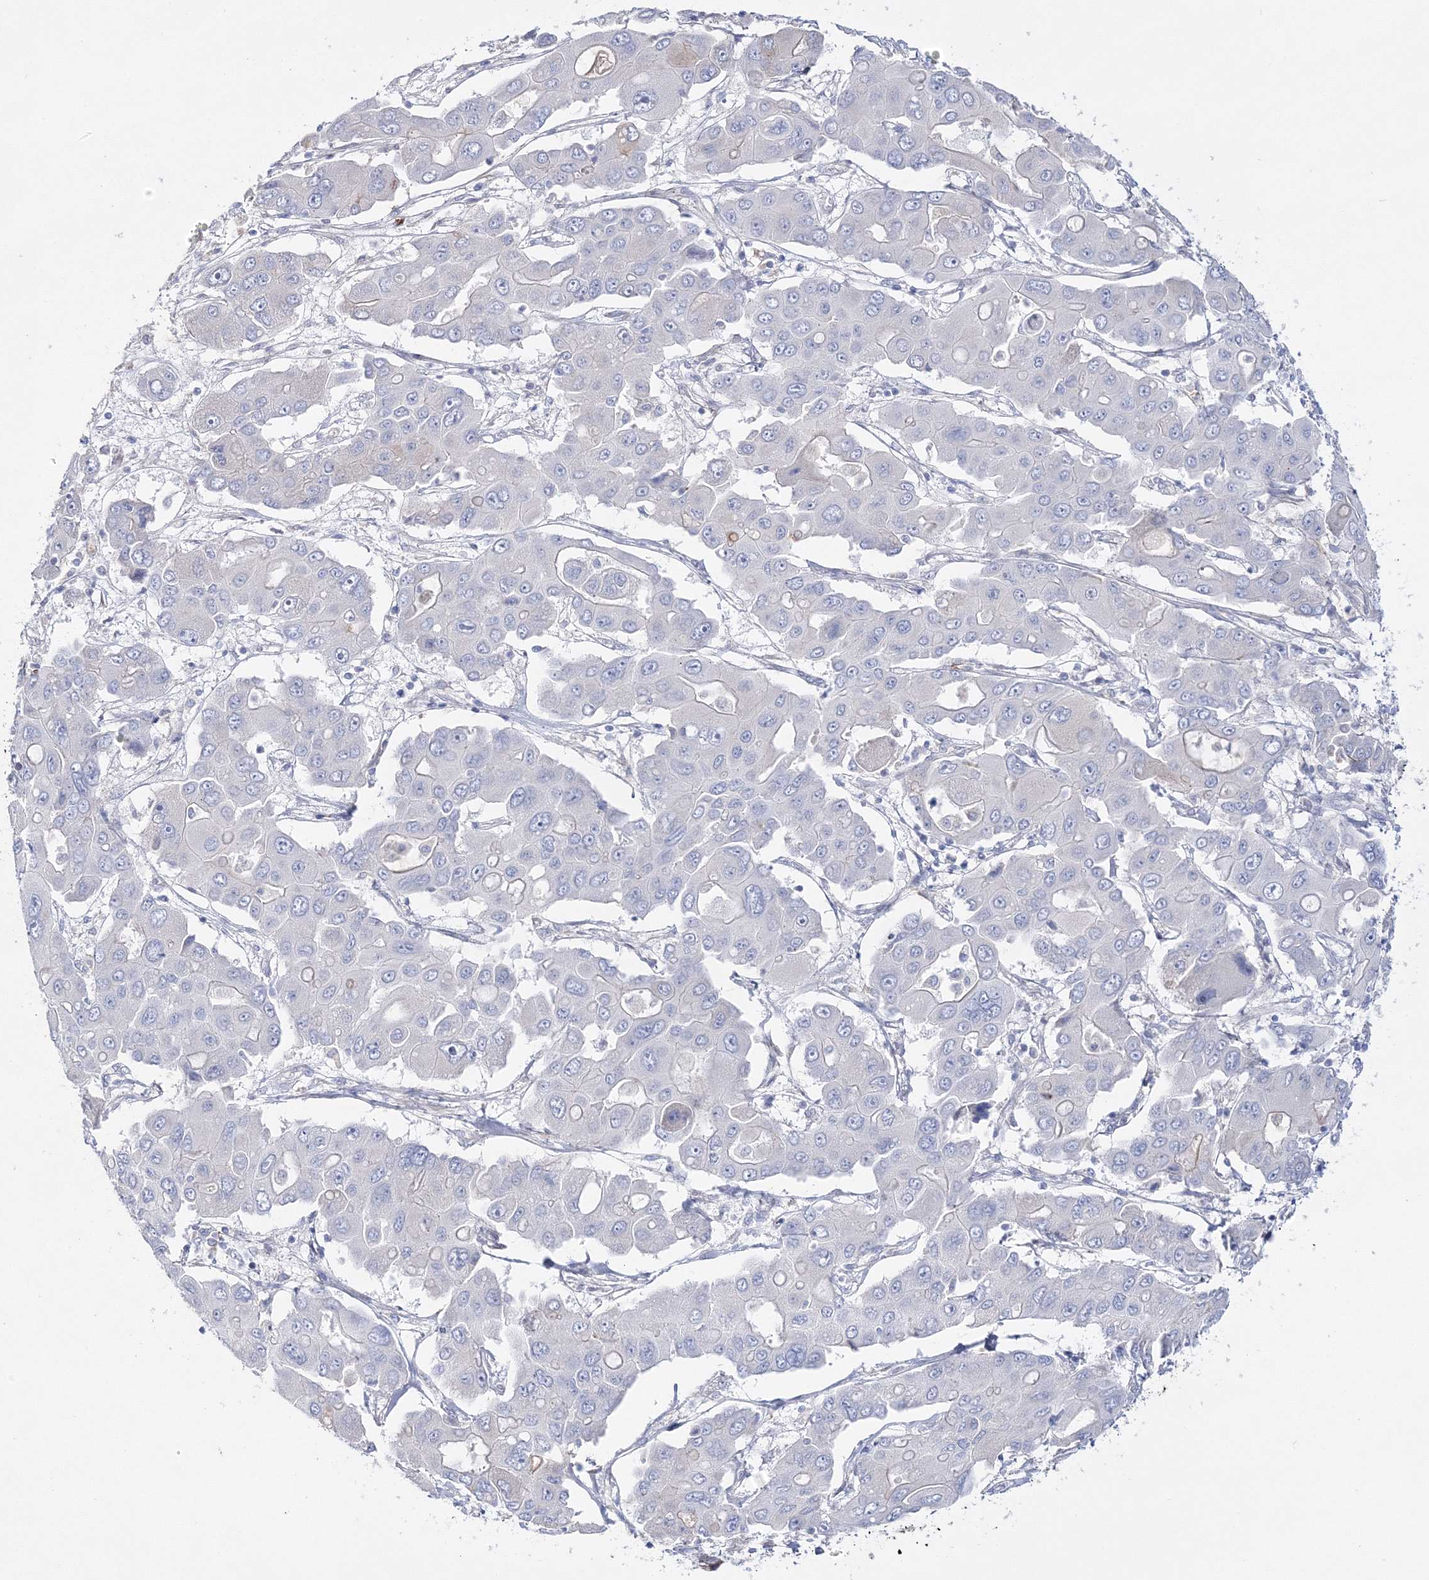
{"staining": {"intensity": "negative", "quantity": "none", "location": "none"}, "tissue": "liver cancer", "cell_type": "Tumor cells", "image_type": "cancer", "snomed": [{"axis": "morphology", "description": "Cholangiocarcinoma"}, {"axis": "topography", "description": "Liver"}], "caption": "DAB immunohistochemical staining of human liver cancer shows no significant expression in tumor cells.", "gene": "ARHGAP32", "patient": {"sex": "male", "age": 67}}